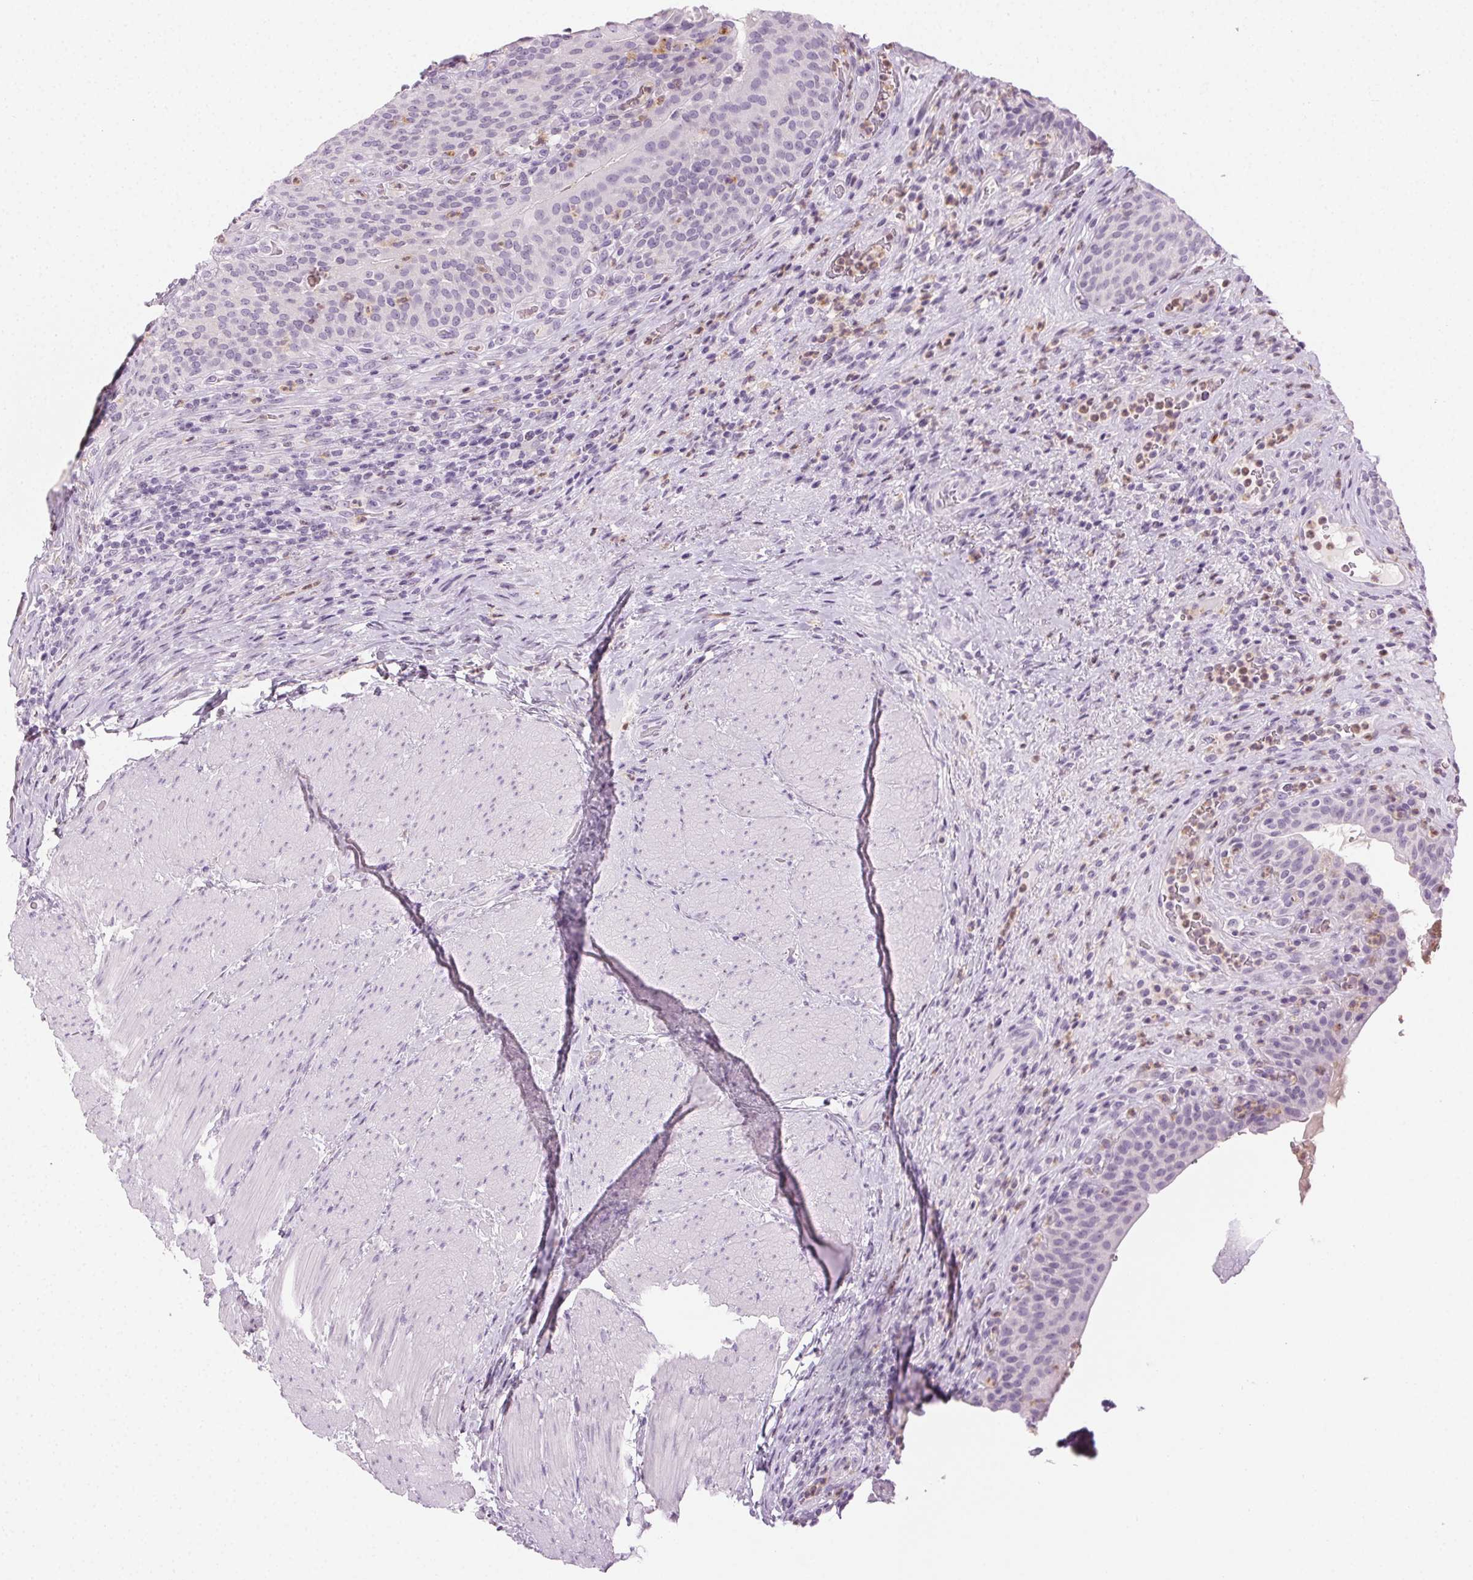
{"staining": {"intensity": "negative", "quantity": "none", "location": "none"}, "tissue": "urinary bladder", "cell_type": "Urothelial cells", "image_type": "normal", "snomed": [{"axis": "morphology", "description": "Normal tissue, NOS"}, {"axis": "topography", "description": "Urinary bladder"}, {"axis": "topography", "description": "Peripheral nerve tissue"}], "caption": "An IHC photomicrograph of normal urinary bladder is shown. There is no staining in urothelial cells of urinary bladder. (Brightfield microscopy of DAB immunohistochemistry (IHC) at high magnification).", "gene": "MPO", "patient": {"sex": "male", "age": 66}}